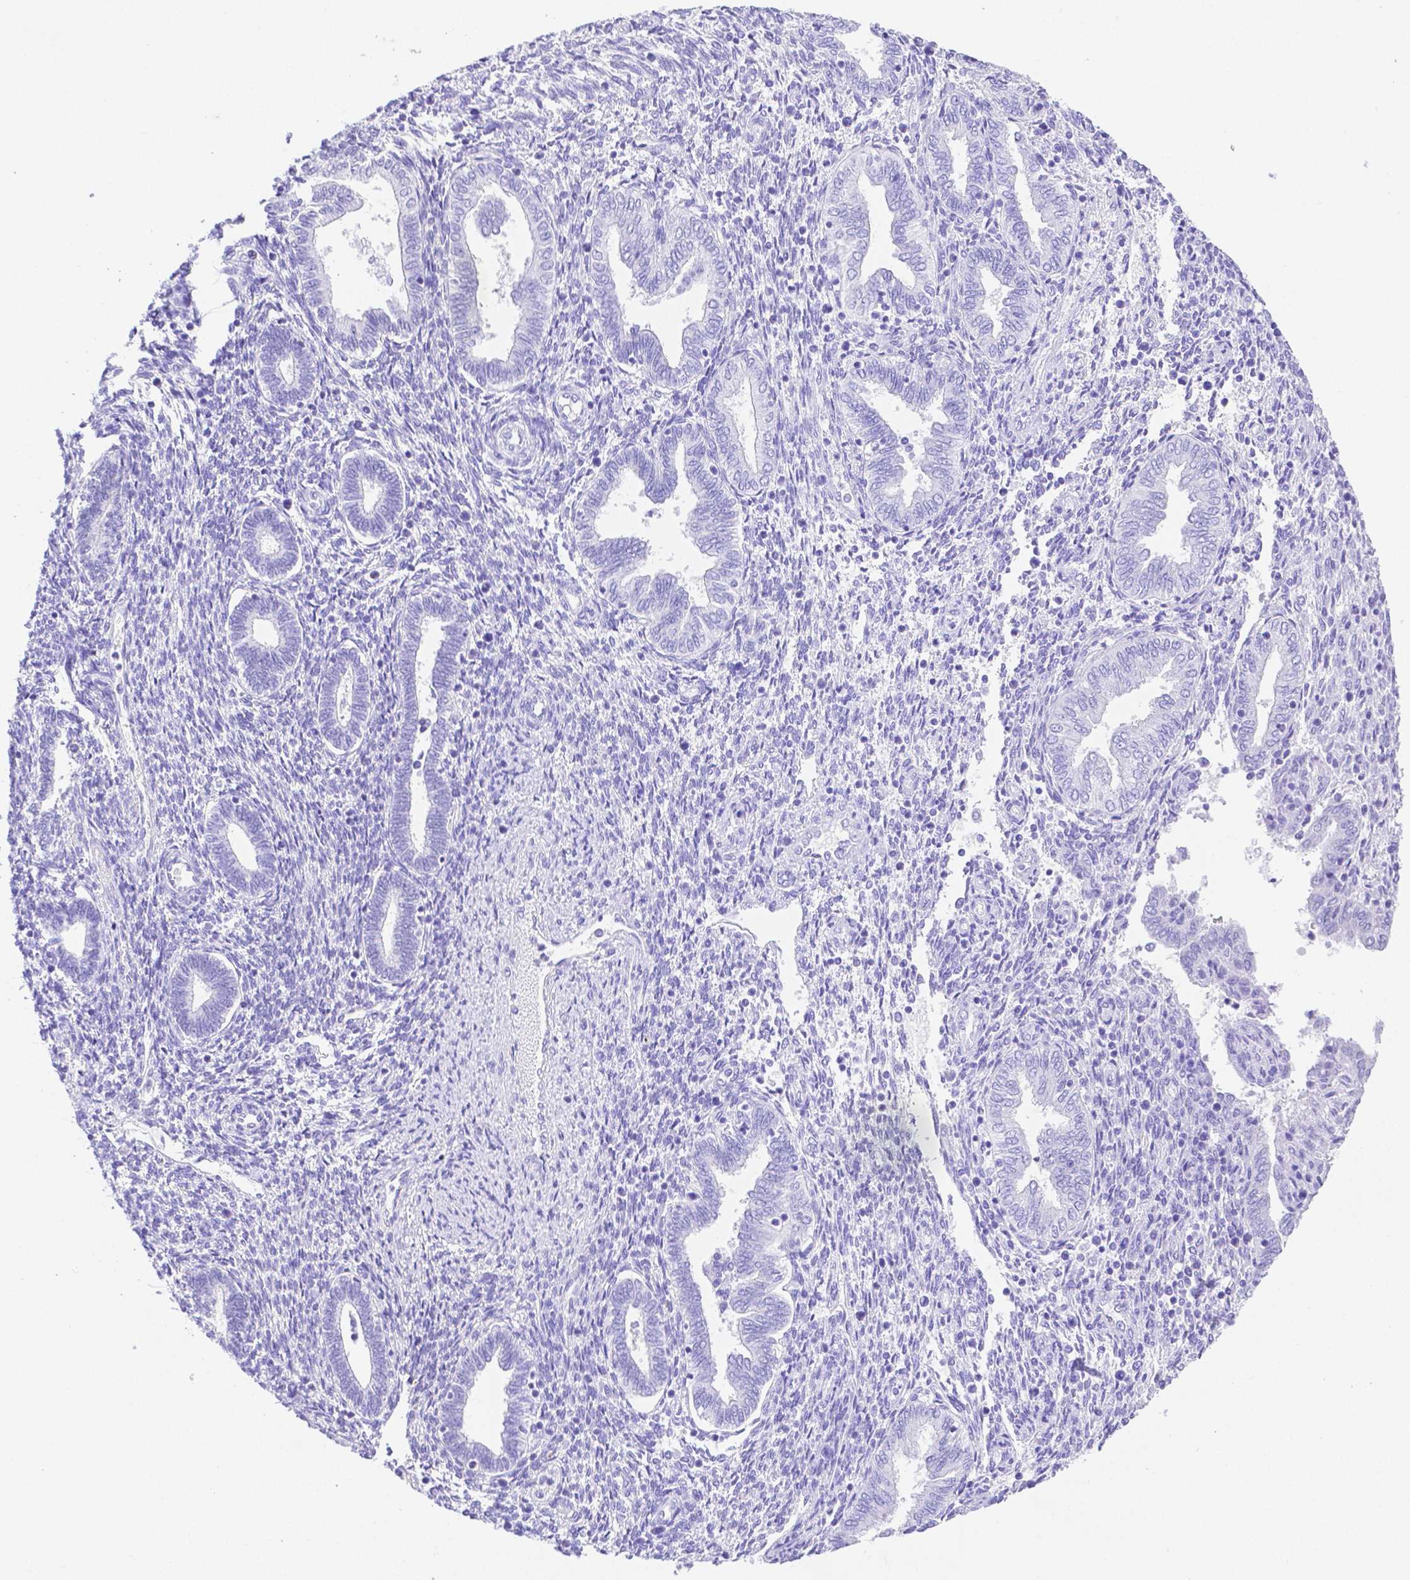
{"staining": {"intensity": "negative", "quantity": "none", "location": "none"}, "tissue": "endometrium", "cell_type": "Cells in endometrial stroma", "image_type": "normal", "snomed": [{"axis": "morphology", "description": "Normal tissue, NOS"}, {"axis": "topography", "description": "Endometrium"}], "caption": "This is a micrograph of IHC staining of unremarkable endometrium, which shows no staining in cells in endometrial stroma.", "gene": "SMR3A", "patient": {"sex": "female", "age": 42}}